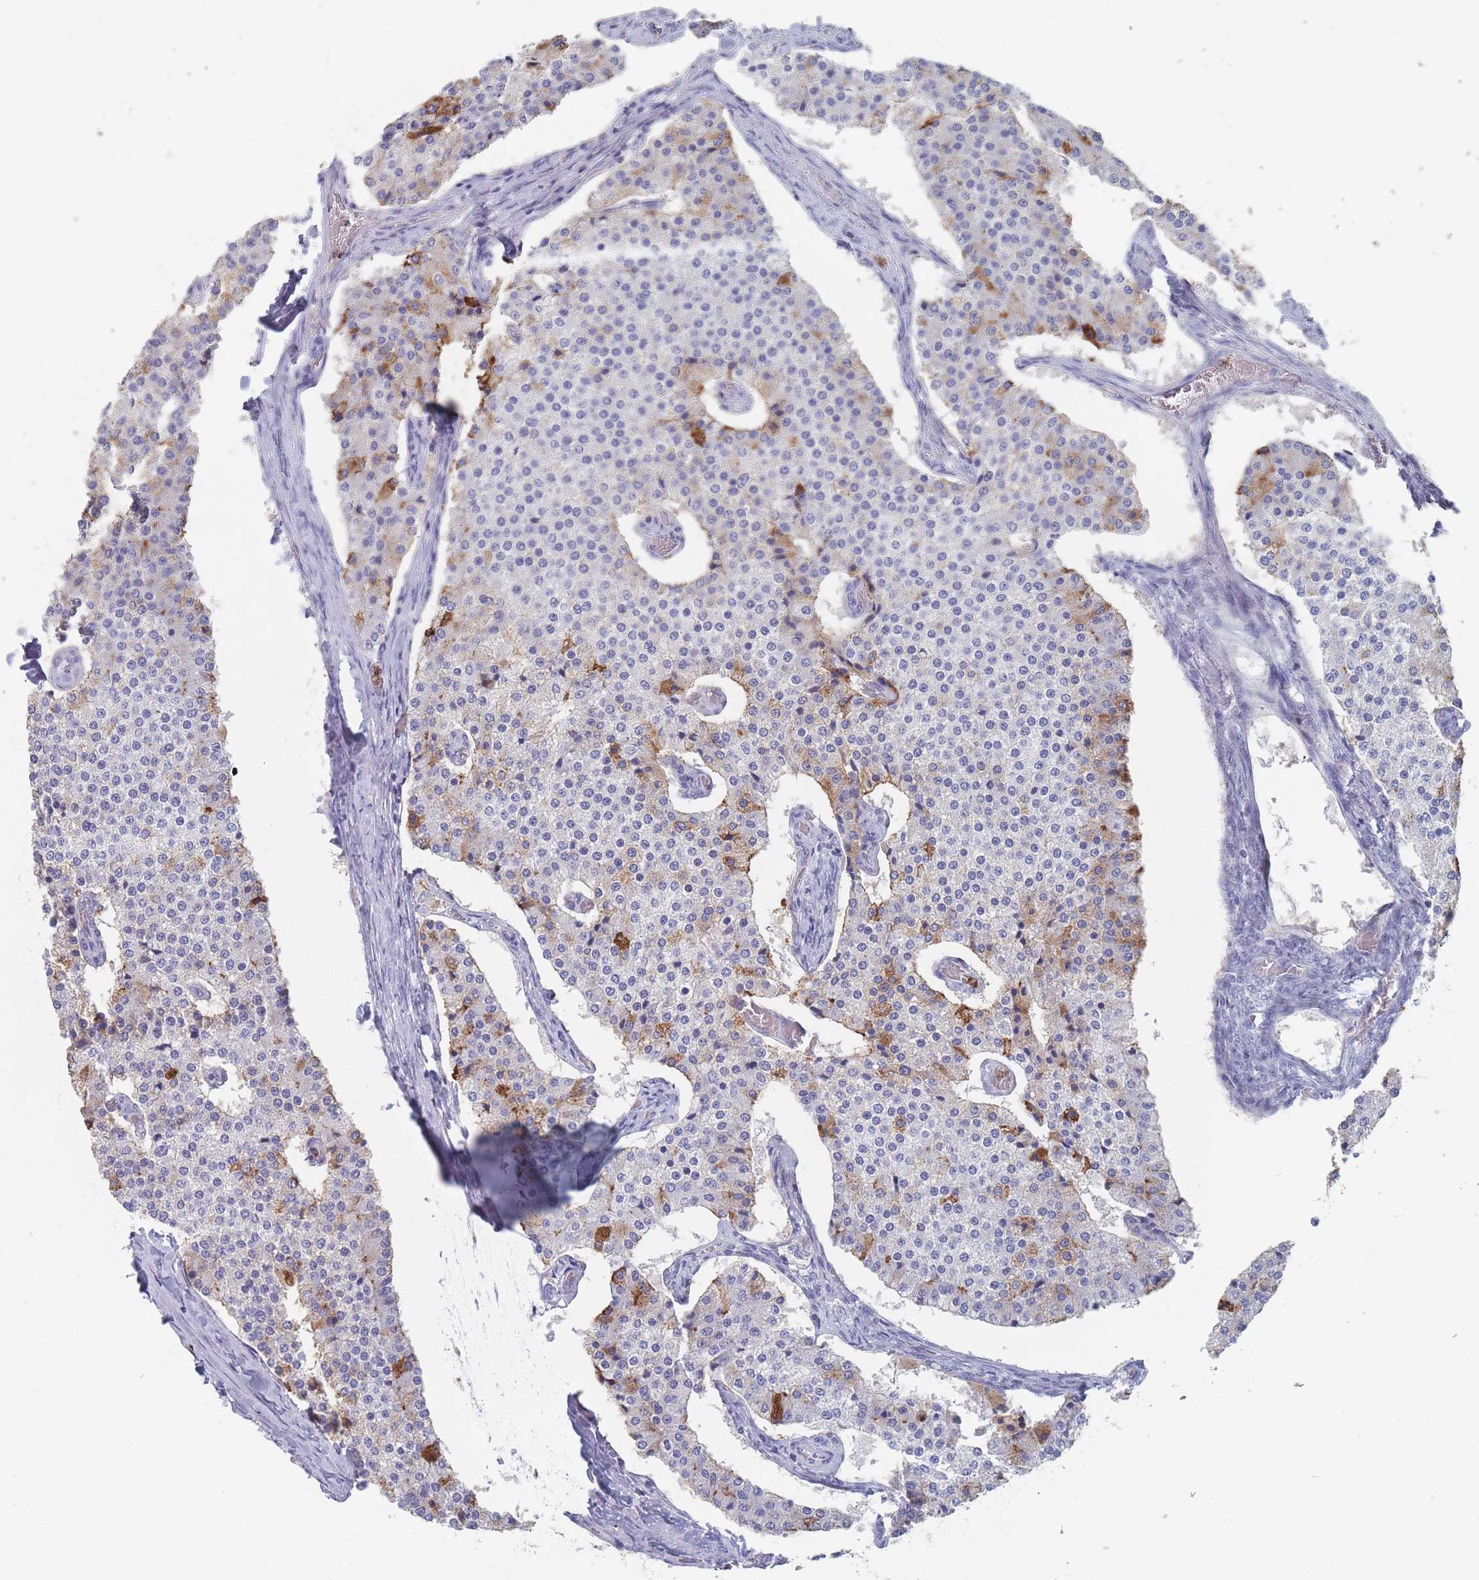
{"staining": {"intensity": "weak", "quantity": "<25%", "location": "cytoplasmic/membranous"}, "tissue": "carcinoid", "cell_type": "Tumor cells", "image_type": "cancer", "snomed": [{"axis": "morphology", "description": "Carcinoid, malignant, NOS"}, {"axis": "topography", "description": "Colon"}], "caption": "This micrograph is of carcinoid stained with immunohistochemistry to label a protein in brown with the nuclei are counter-stained blue. There is no expression in tumor cells.", "gene": "ATP1A3", "patient": {"sex": "female", "age": 52}}